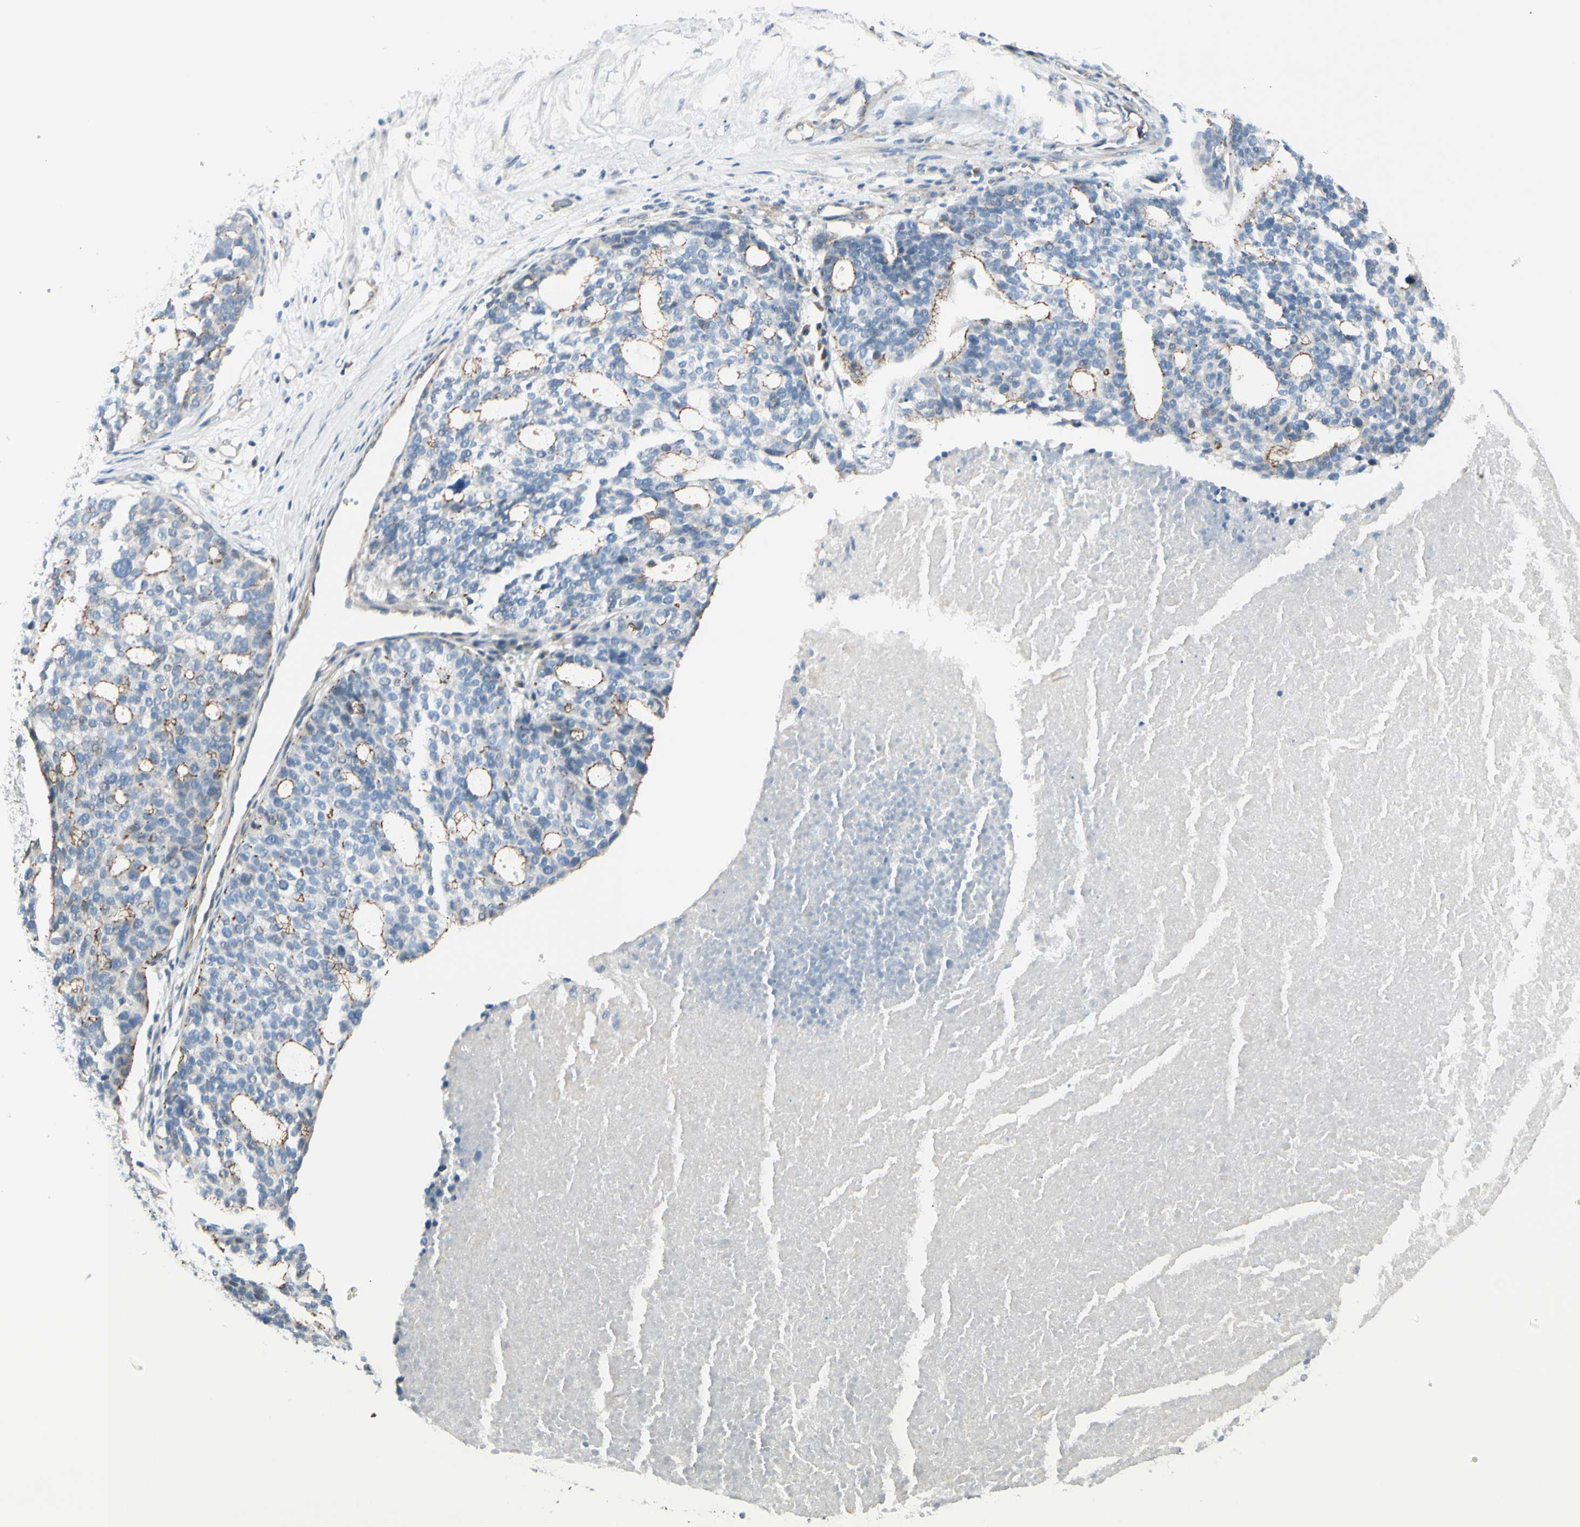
{"staining": {"intensity": "weak", "quantity": "25%-75%", "location": "cytoplasmic/membranous"}, "tissue": "ovarian cancer", "cell_type": "Tumor cells", "image_type": "cancer", "snomed": [{"axis": "morphology", "description": "Cystadenocarcinoma, serous, NOS"}, {"axis": "topography", "description": "Ovary"}], "caption": "Immunohistochemistry (IHC) of ovarian cancer exhibits low levels of weak cytoplasmic/membranous staining in about 25%-75% of tumor cells.", "gene": "TJP1", "patient": {"sex": "female", "age": 59}}